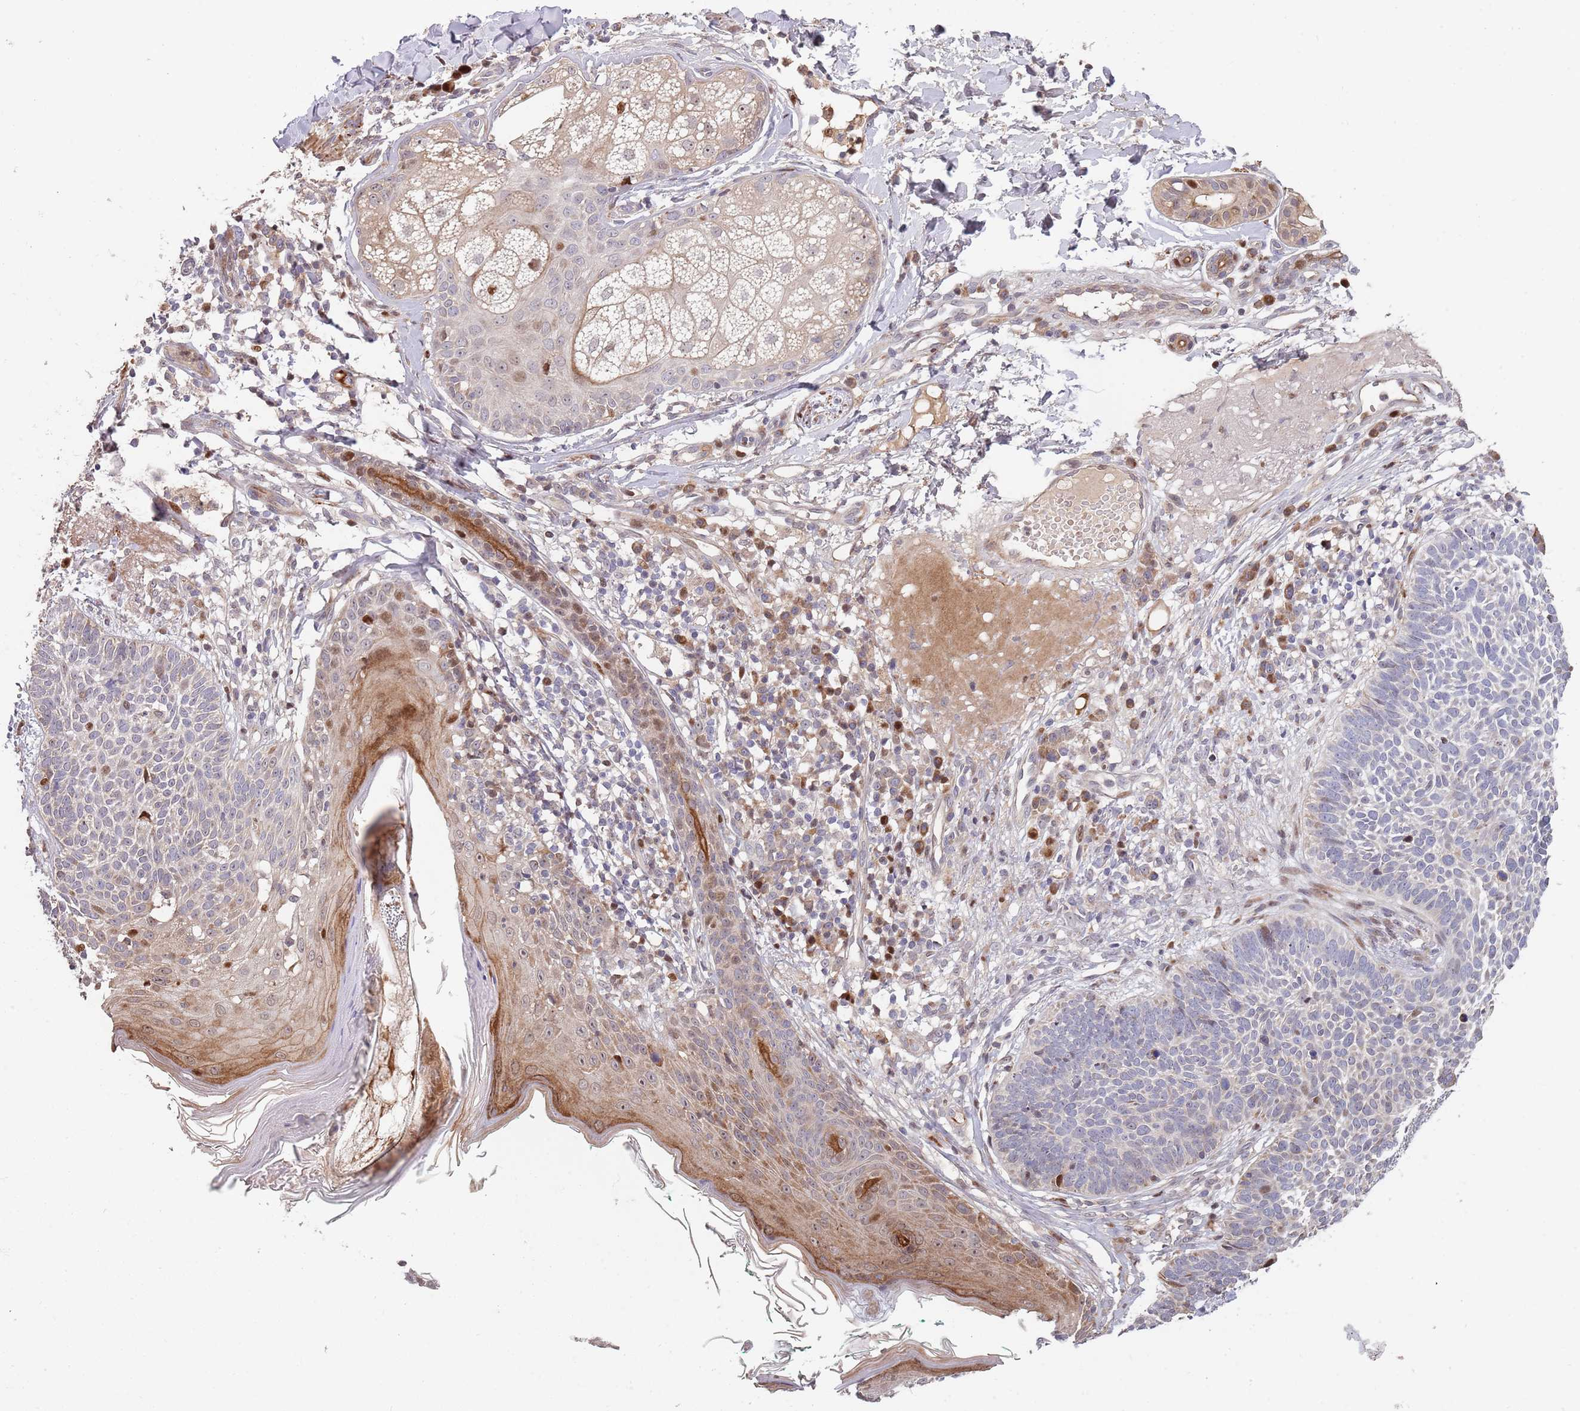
{"staining": {"intensity": "negative", "quantity": "none", "location": "none"}, "tissue": "skin cancer", "cell_type": "Tumor cells", "image_type": "cancer", "snomed": [{"axis": "morphology", "description": "Basal cell carcinoma"}, {"axis": "topography", "description": "Skin"}], "caption": "The immunohistochemistry (IHC) histopathology image has no significant positivity in tumor cells of basal cell carcinoma (skin) tissue. The staining was performed using DAB to visualize the protein expression in brown, while the nuclei were stained in blue with hematoxylin (Magnification: 20x).", "gene": "SYNDIG1L", "patient": {"sex": "male", "age": 72}}